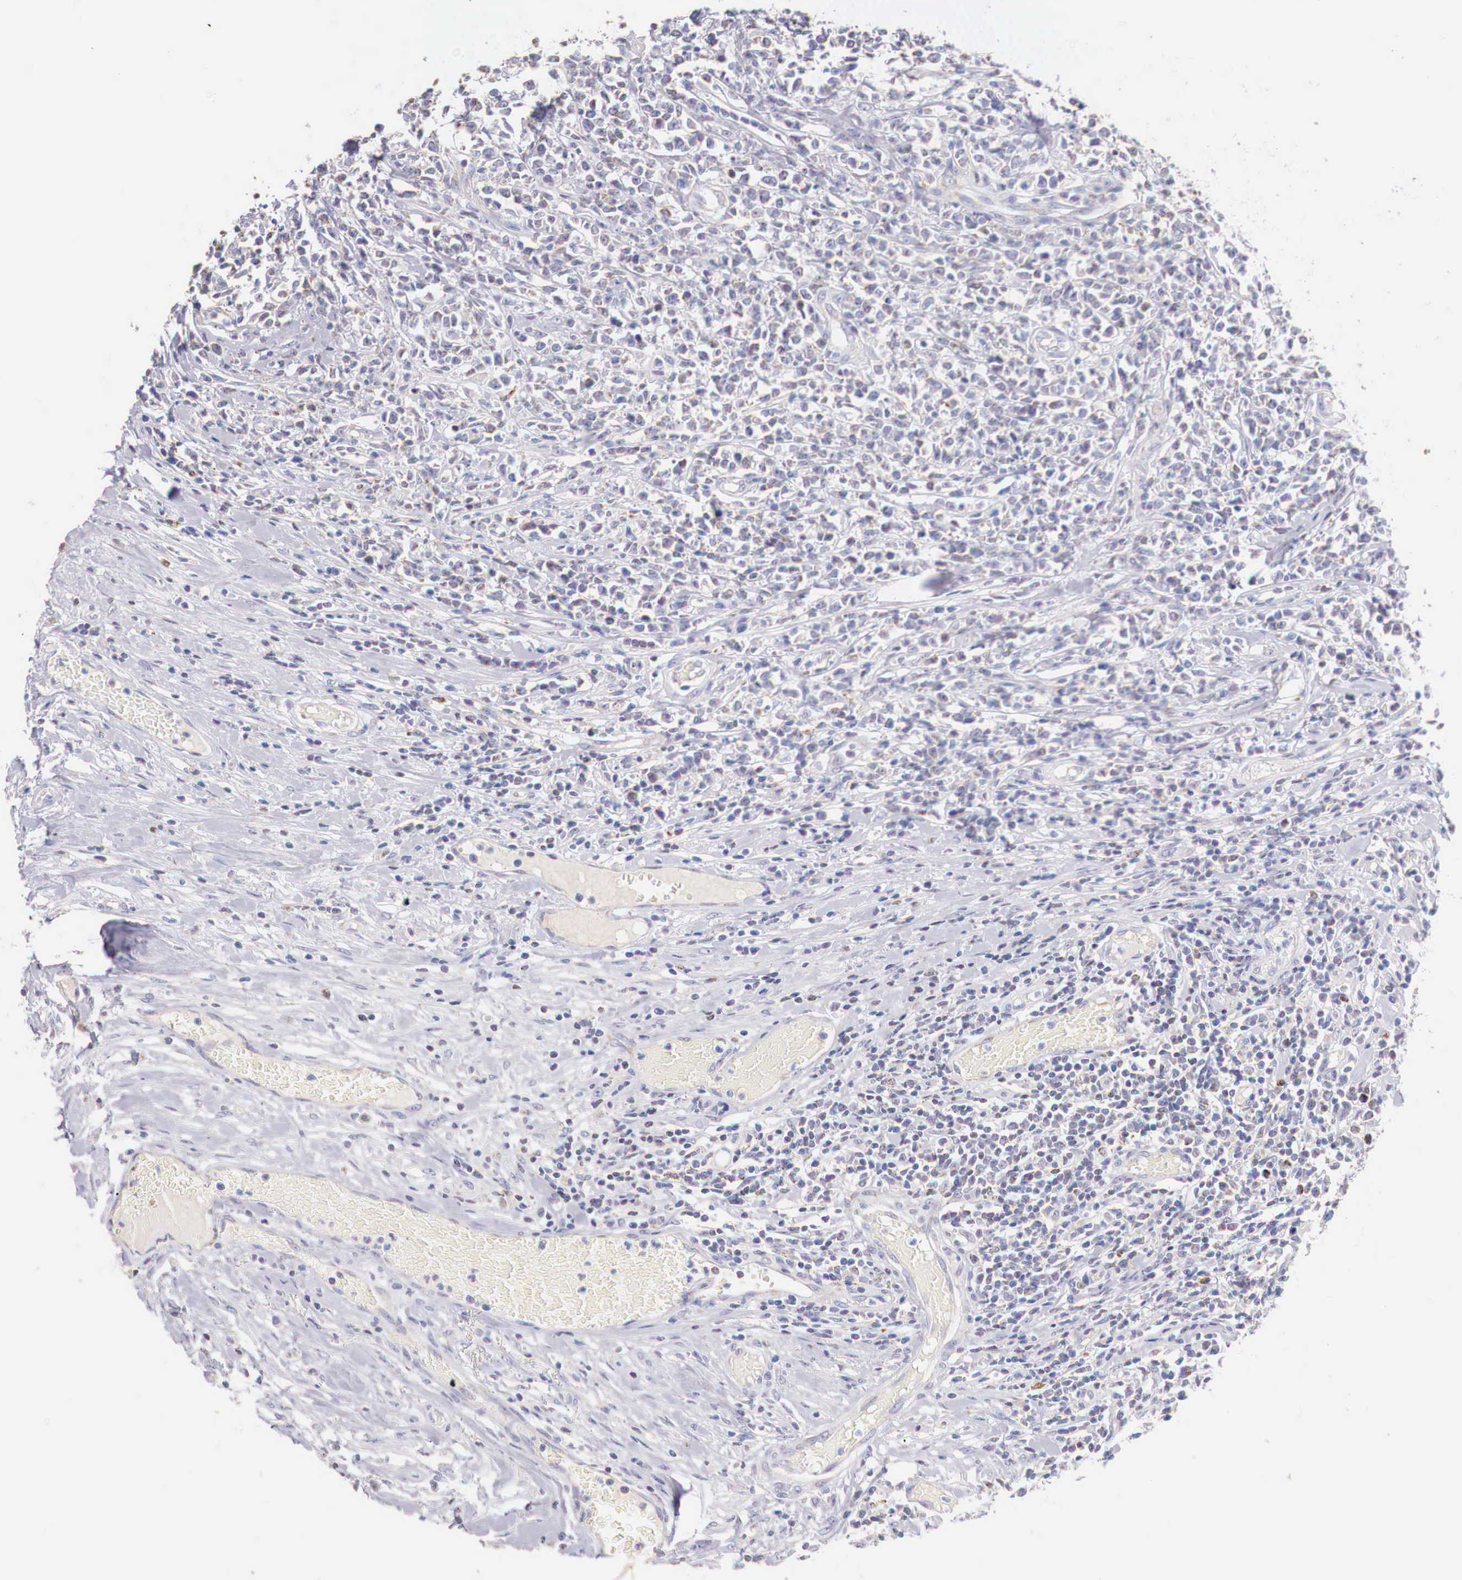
{"staining": {"intensity": "weak", "quantity": "<25%", "location": "cytoplasmic/membranous"}, "tissue": "lymphoma", "cell_type": "Tumor cells", "image_type": "cancer", "snomed": [{"axis": "morphology", "description": "Malignant lymphoma, non-Hodgkin's type, High grade"}, {"axis": "topography", "description": "Colon"}], "caption": "There is no significant staining in tumor cells of malignant lymphoma, non-Hodgkin's type (high-grade).", "gene": "IDH3G", "patient": {"sex": "male", "age": 82}}